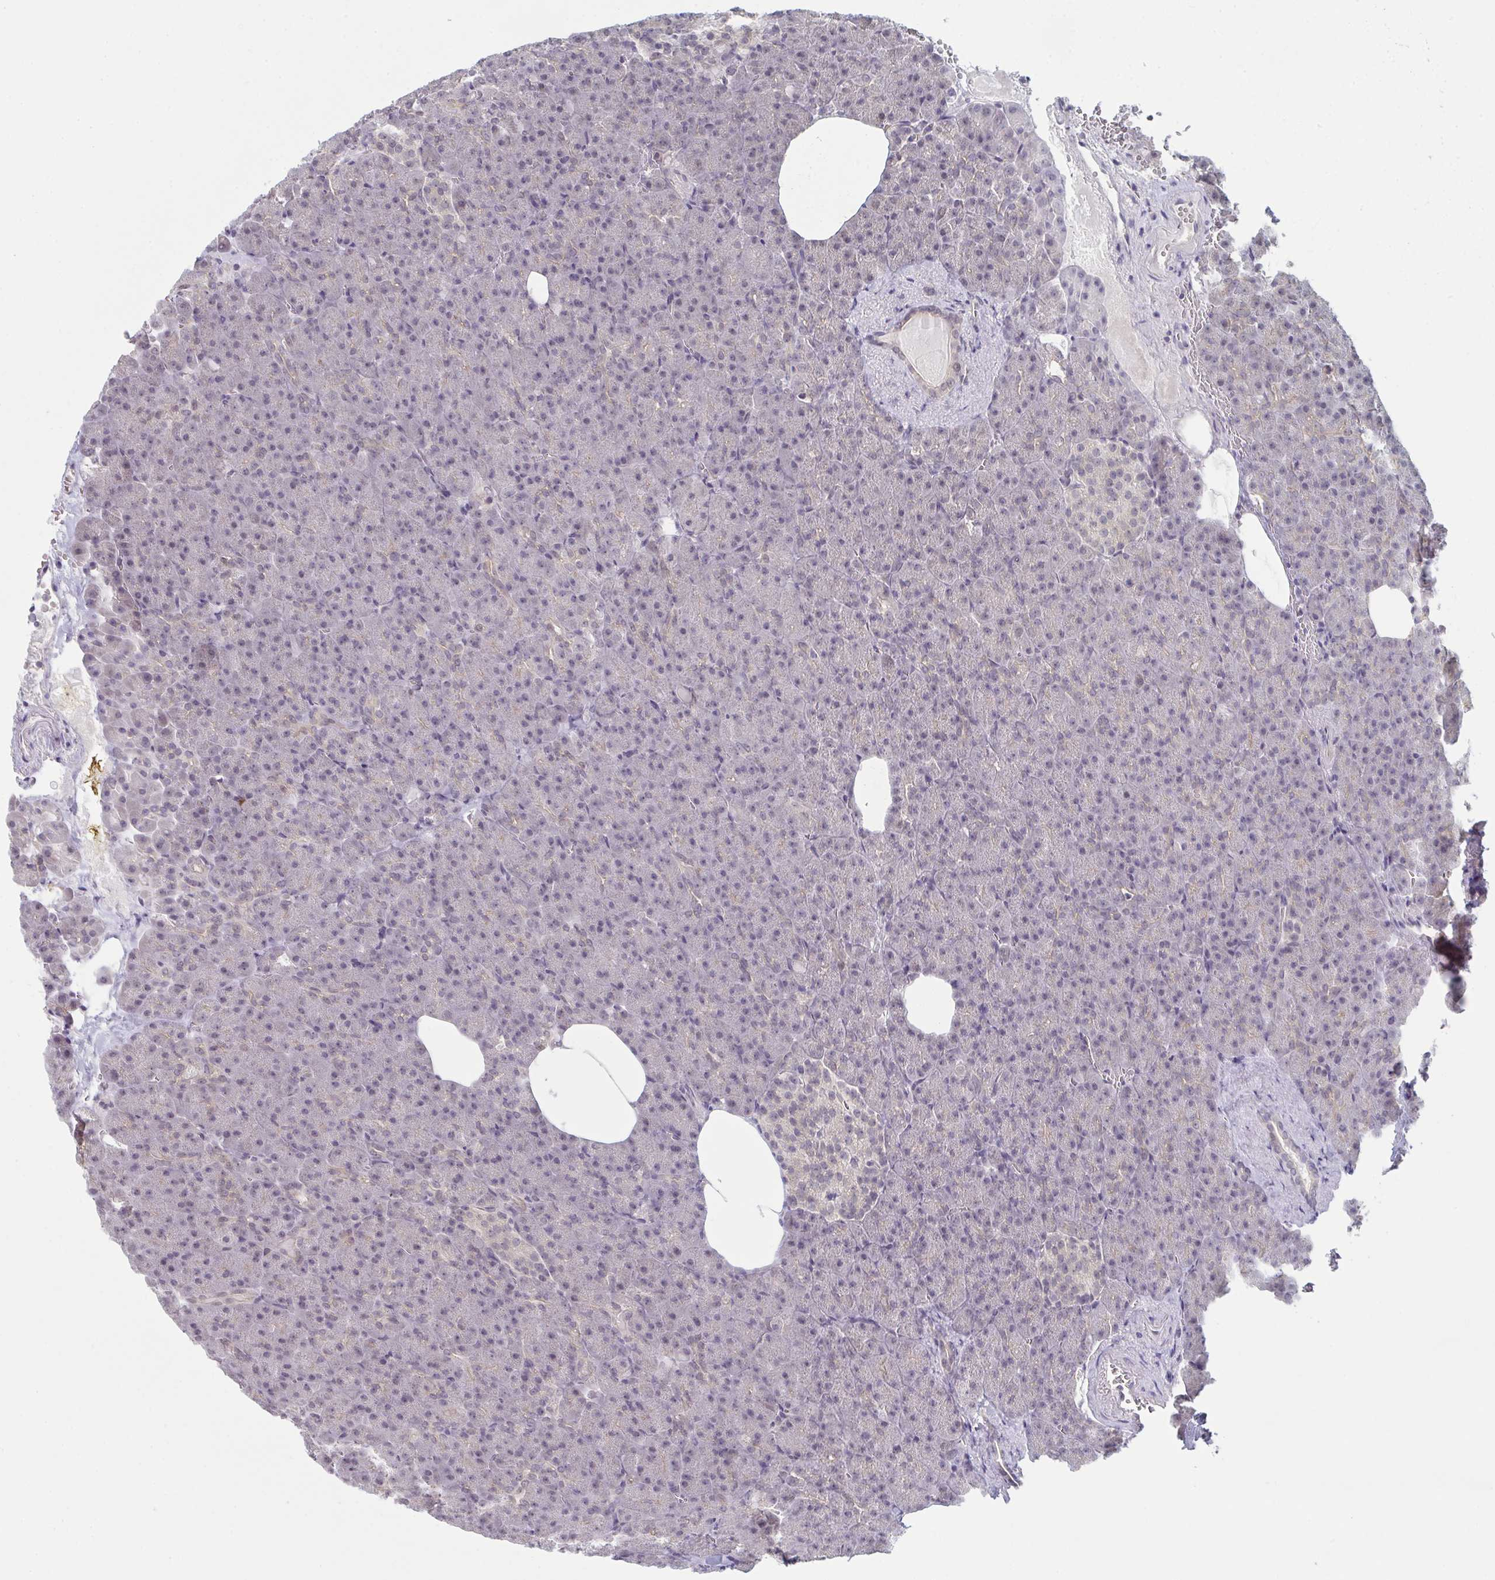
{"staining": {"intensity": "negative", "quantity": "none", "location": "none"}, "tissue": "pancreas", "cell_type": "Exocrine glandular cells", "image_type": "normal", "snomed": [{"axis": "morphology", "description": "Normal tissue, NOS"}, {"axis": "topography", "description": "Pancreas"}], "caption": "This is an immunohistochemistry histopathology image of unremarkable pancreas. There is no staining in exocrine glandular cells.", "gene": "ZNF214", "patient": {"sex": "female", "age": 74}}